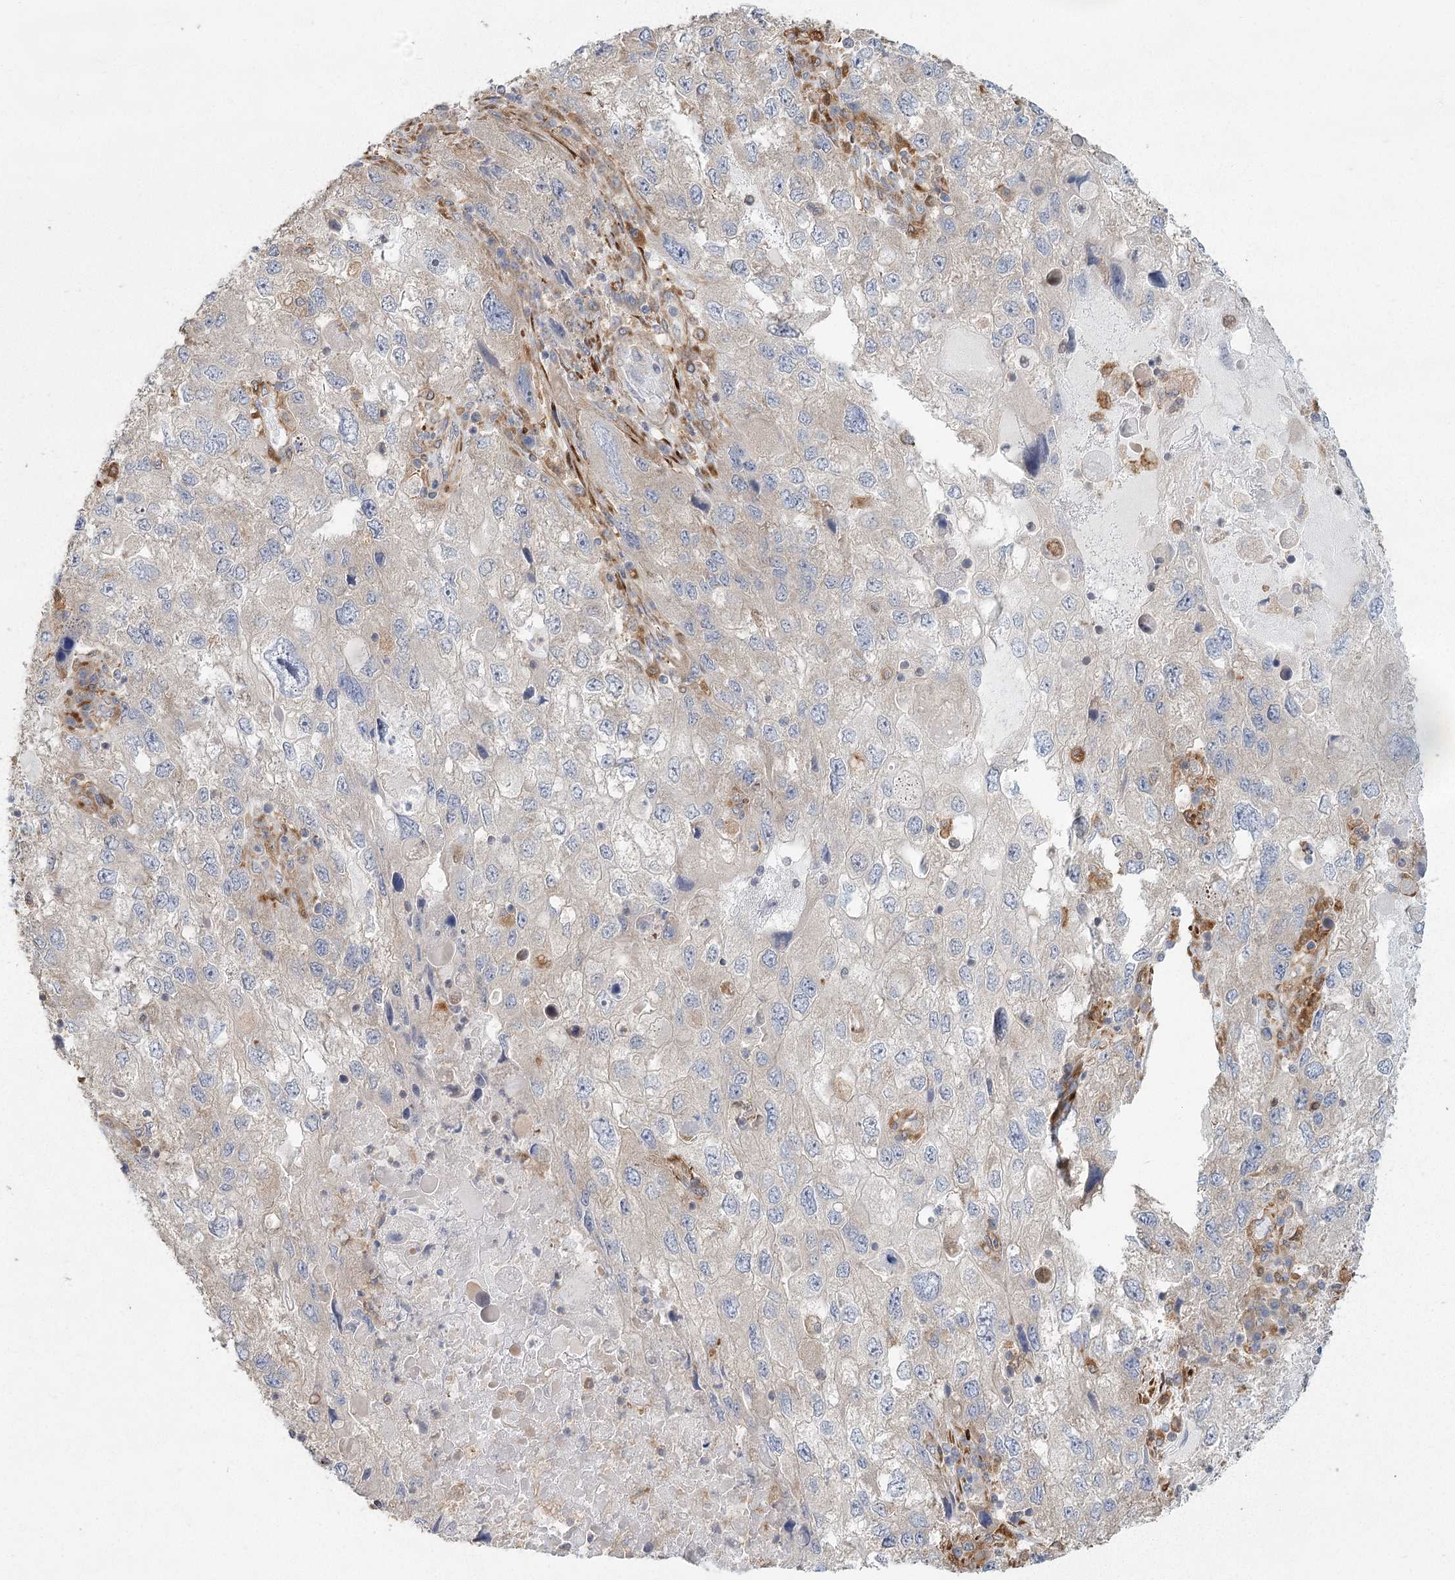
{"staining": {"intensity": "negative", "quantity": "none", "location": "none"}, "tissue": "endometrial cancer", "cell_type": "Tumor cells", "image_type": "cancer", "snomed": [{"axis": "morphology", "description": "Adenocarcinoma, NOS"}, {"axis": "topography", "description": "Endometrium"}], "caption": "An immunohistochemistry (IHC) histopathology image of endometrial cancer (adenocarcinoma) is shown. There is no staining in tumor cells of endometrial cancer (adenocarcinoma).", "gene": "FAM110C", "patient": {"sex": "female", "age": 49}}